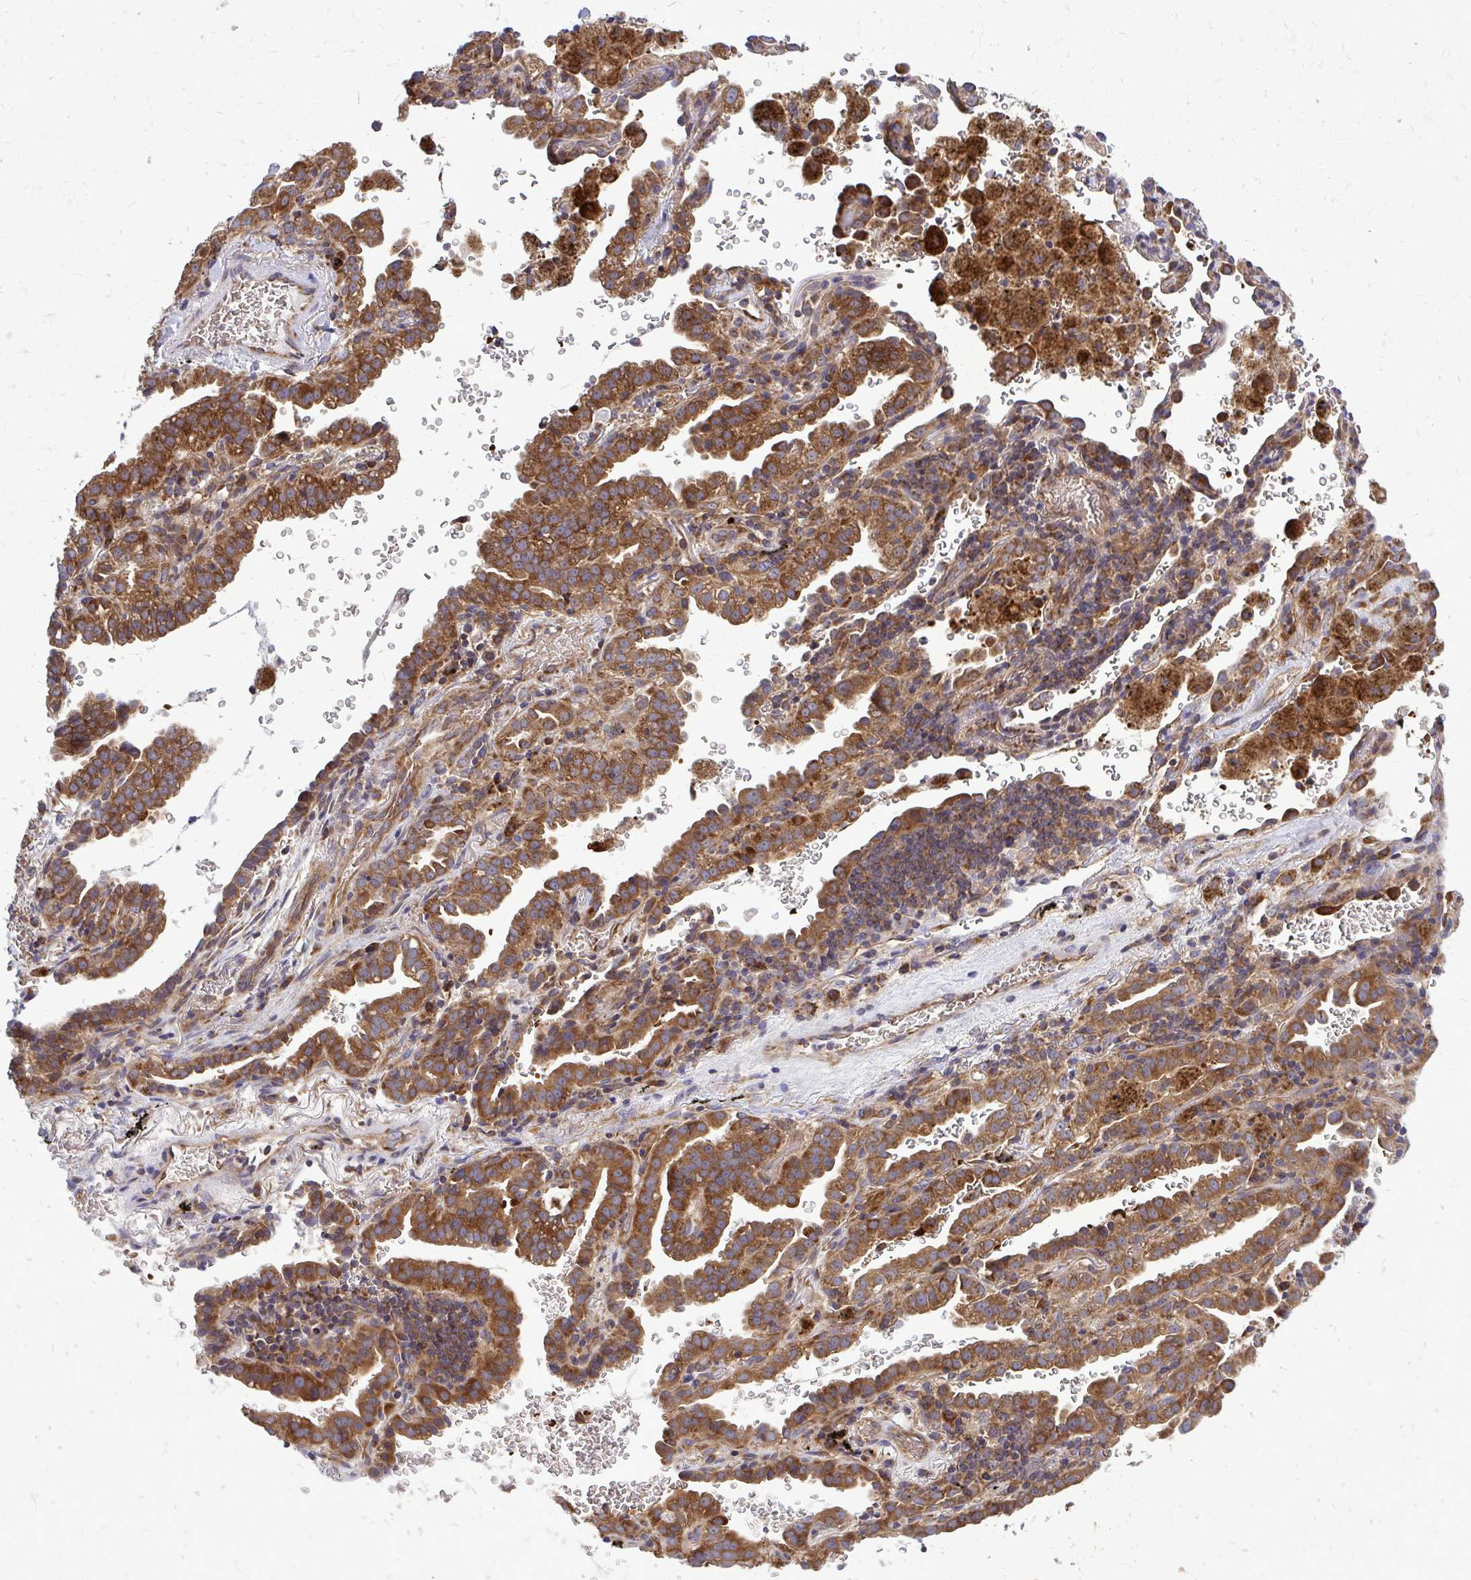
{"staining": {"intensity": "strong", "quantity": ">75%", "location": "cytoplasmic/membranous"}, "tissue": "lung cancer", "cell_type": "Tumor cells", "image_type": "cancer", "snomed": [{"axis": "morphology", "description": "Adenocarcinoma, NOS"}, {"axis": "topography", "description": "Lymph node"}, {"axis": "topography", "description": "Lung"}], "caption": "A high amount of strong cytoplasmic/membranous positivity is appreciated in about >75% of tumor cells in lung cancer (adenocarcinoma) tissue.", "gene": "PDK4", "patient": {"sex": "male", "age": 66}}